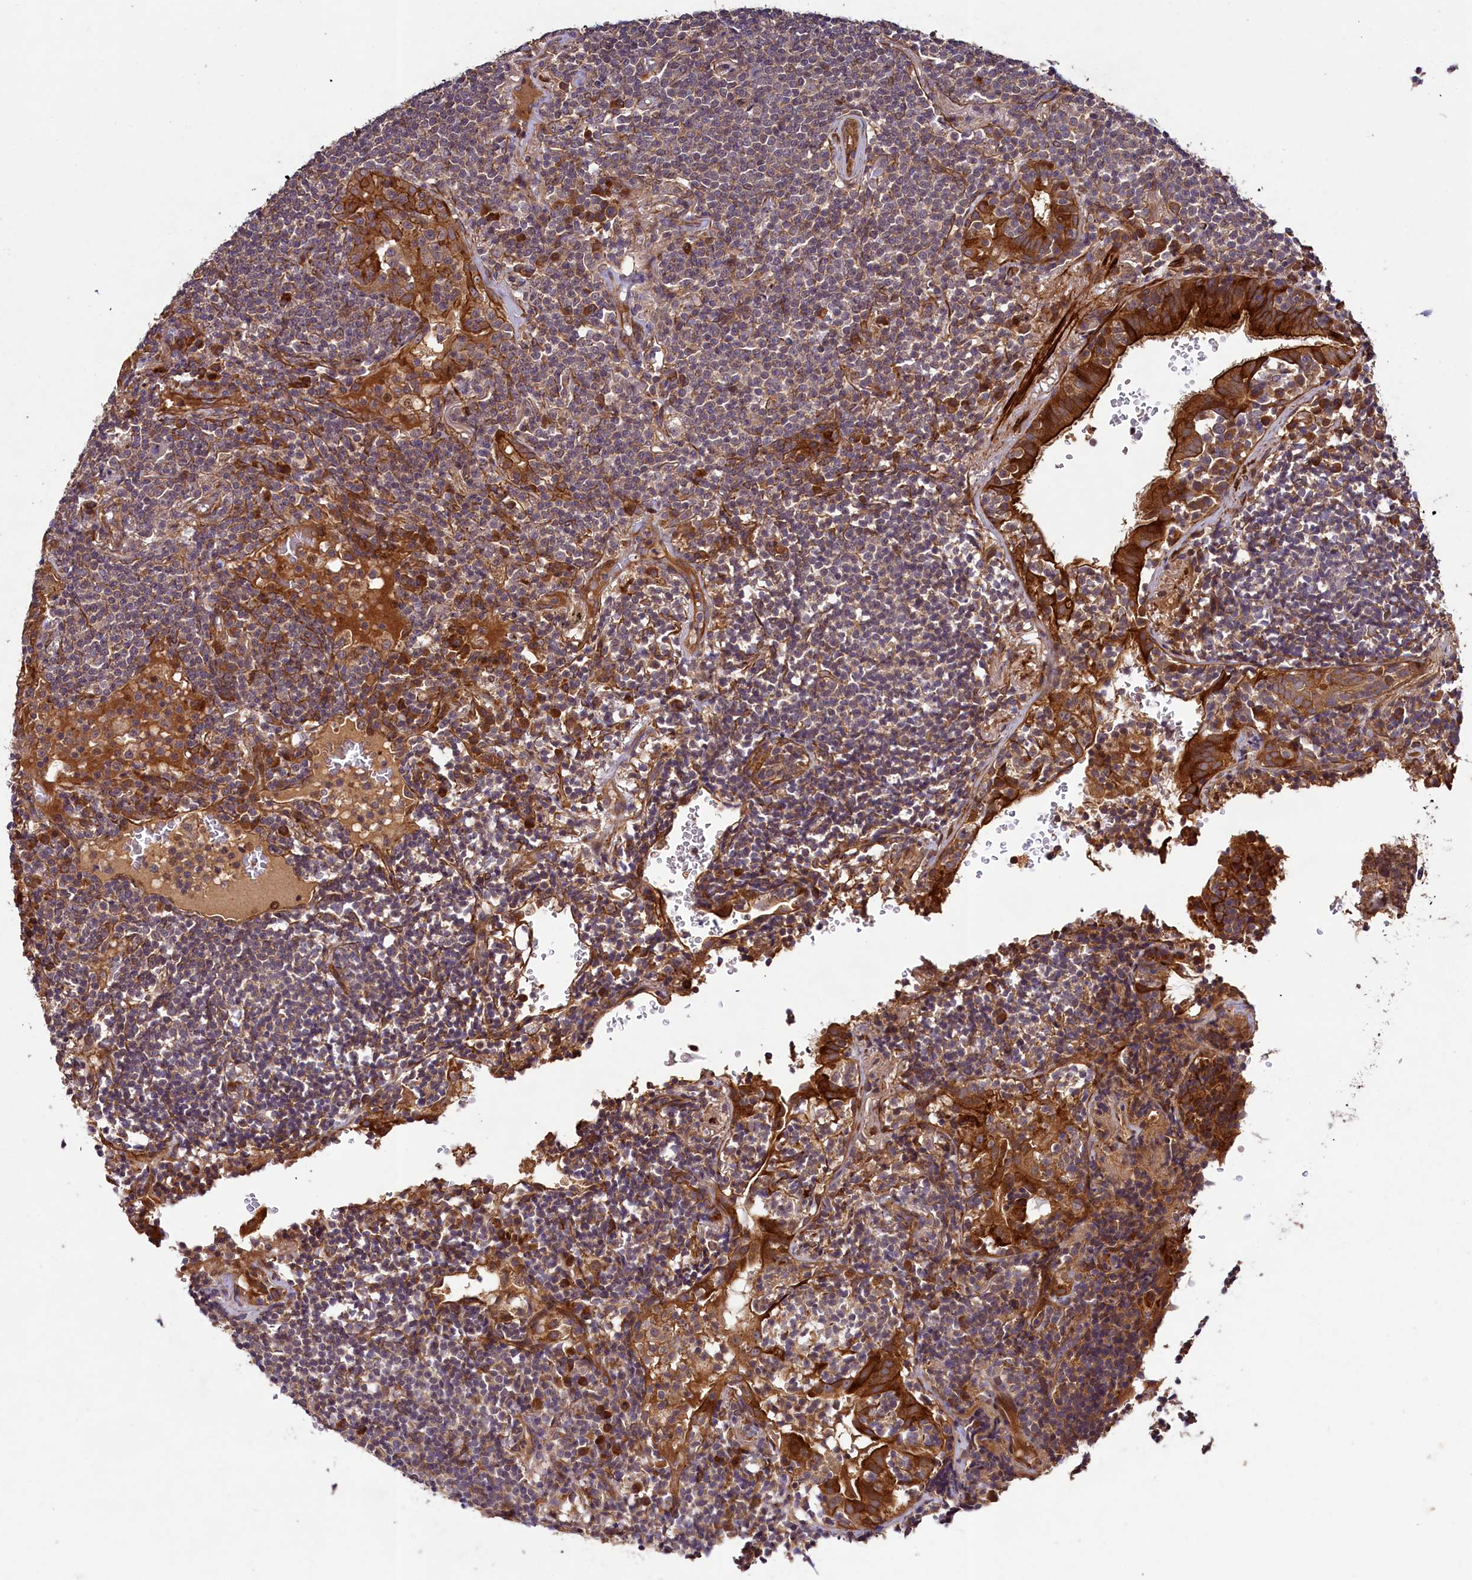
{"staining": {"intensity": "weak", "quantity": "25%-75%", "location": "cytoplasmic/membranous"}, "tissue": "lymphoma", "cell_type": "Tumor cells", "image_type": "cancer", "snomed": [{"axis": "morphology", "description": "Malignant lymphoma, non-Hodgkin's type, Low grade"}, {"axis": "topography", "description": "Lung"}], "caption": "There is low levels of weak cytoplasmic/membranous positivity in tumor cells of low-grade malignant lymphoma, non-Hodgkin's type, as demonstrated by immunohistochemical staining (brown color).", "gene": "CCDC102A", "patient": {"sex": "female", "age": 71}}